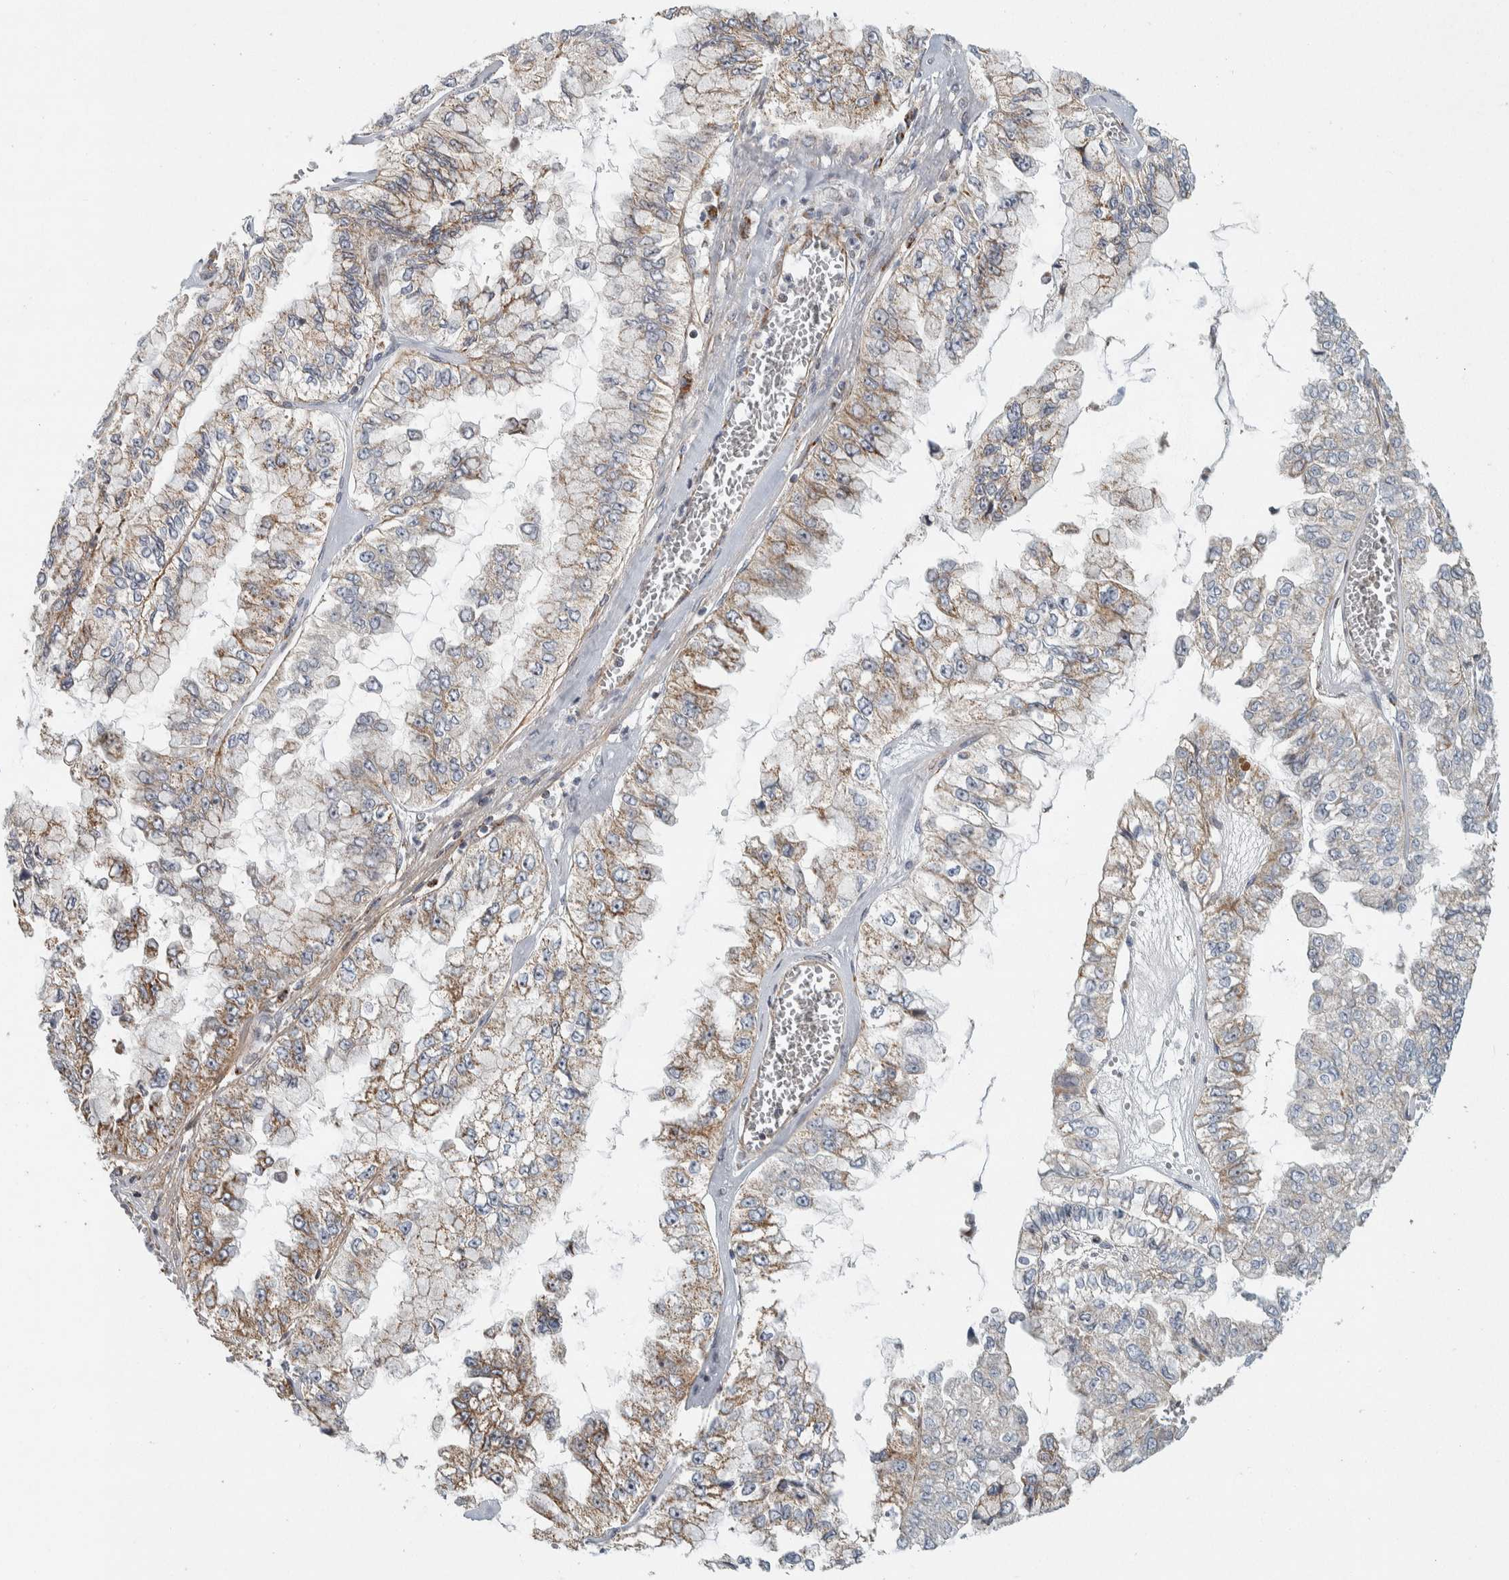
{"staining": {"intensity": "moderate", "quantity": "25%-75%", "location": "cytoplasmic/membranous"}, "tissue": "liver cancer", "cell_type": "Tumor cells", "image_type": "cancer", "snomed": [{"axis": "morphology", "description": "Cholangiocarcinoma"}, {"axis": "topography", "description": "Liver"}], "caption": "Liver cancer (cholangiocarcinoma) stained for a protein (brown) demonstrates moderate cytoplasmic/membranous positive expression in approximately 25%-75% of tumor cells.", "gene": "AFP", "patient": {"sex": "female", "age": 79}}